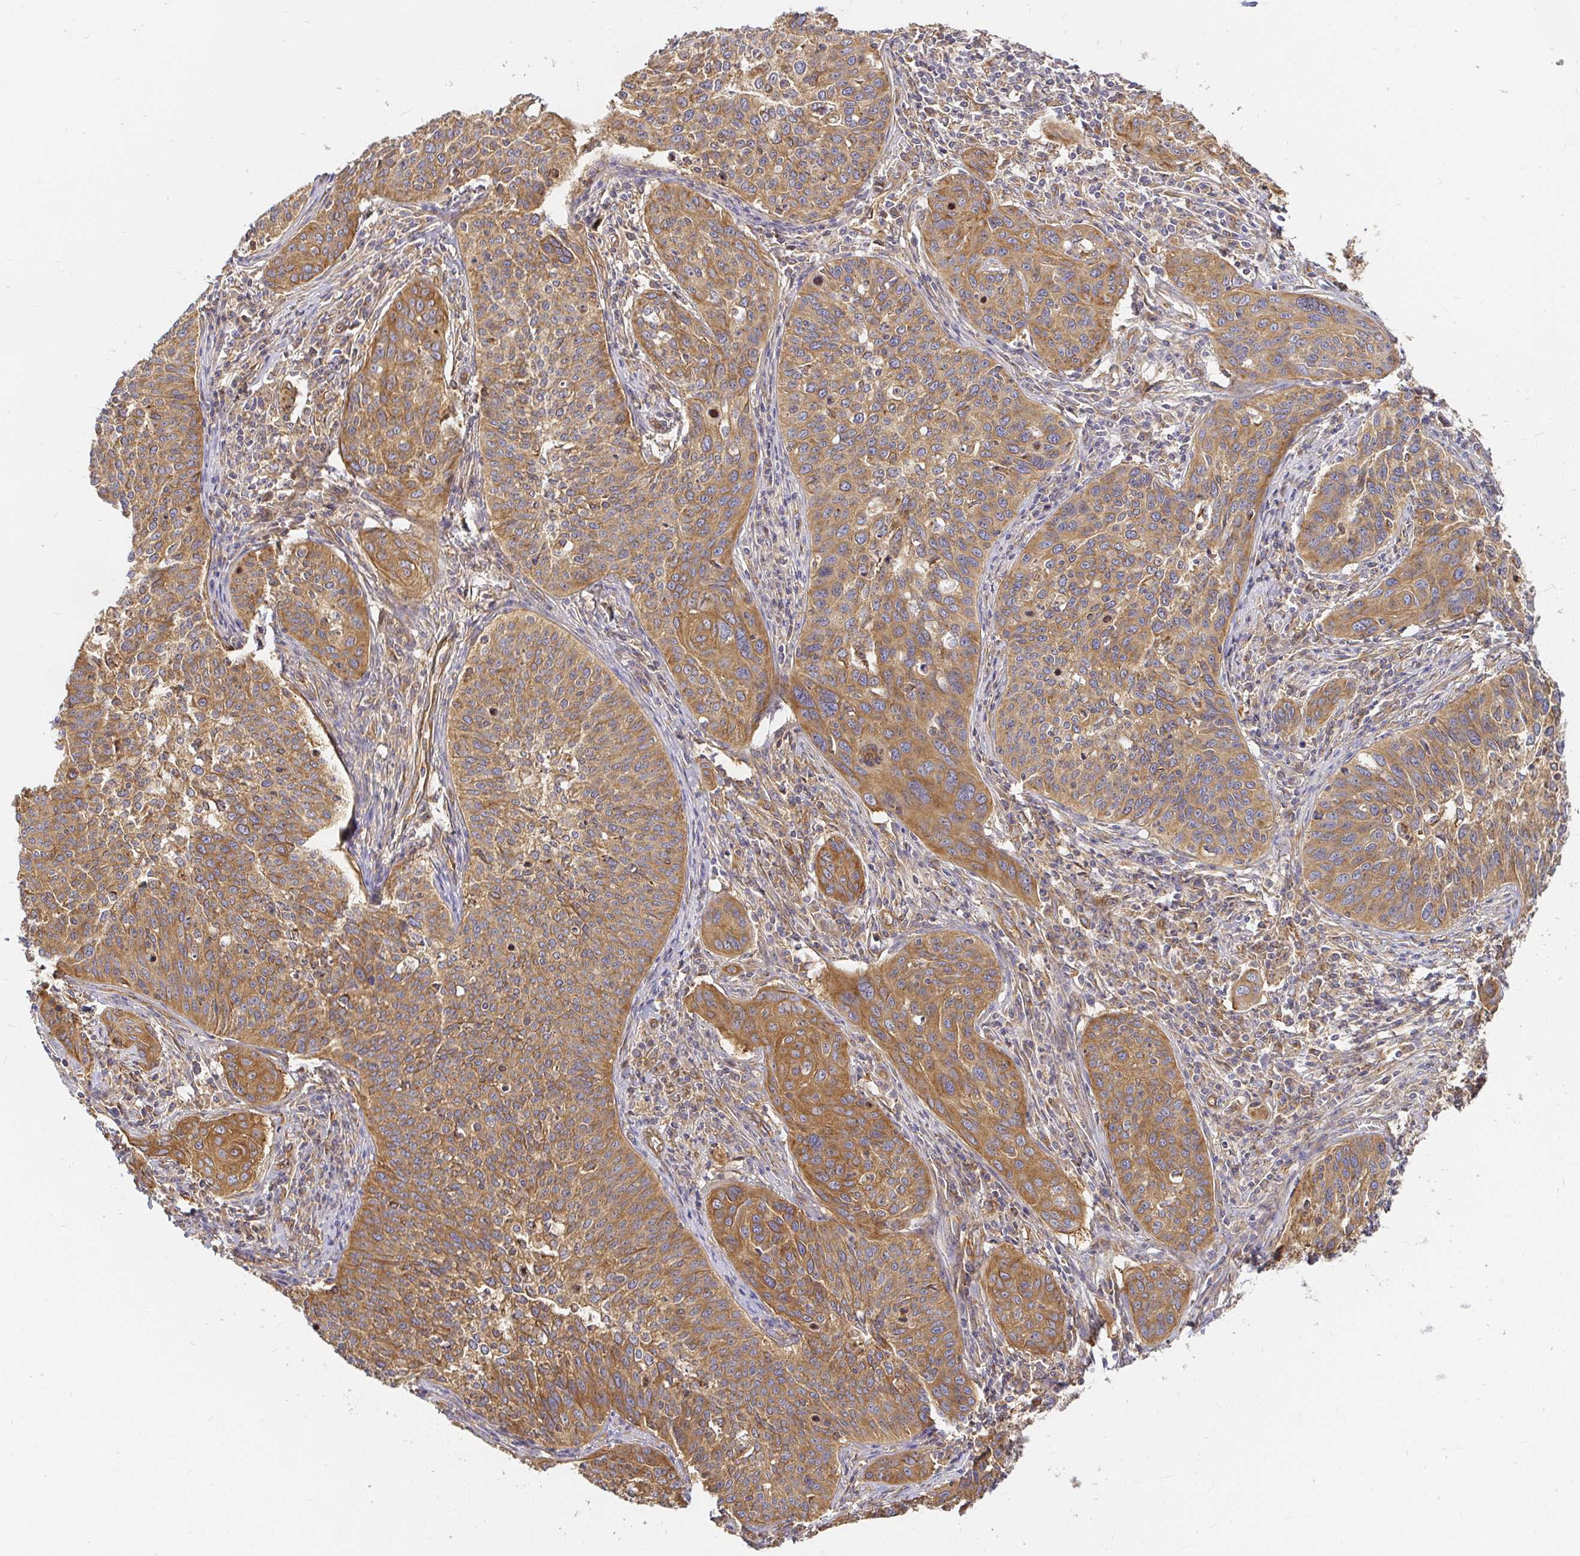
{"staining": {"intensity": "moderate", "quantity": ">75%", "location": "cytoplasmic/membranous"}, "tissue": "cervical cancer", "cell_type": "Tumor cells", "image_type": "cancer", "snomed": [{"axis": "morphology", "description": "Squamous cell carcinoma, NOS"}, {"axis": "topography", "description": "Cervix"}], "caption": "Immunohistochemistry (IHC) (DAB) staining of cervical cancer (squamous cell carcinoma) shows moderate cytoplasmic/membranous protein staining in about >75% of tumor cells.", "gene": "KIF5B", "patient": {"sex": "female", "age": 31}}